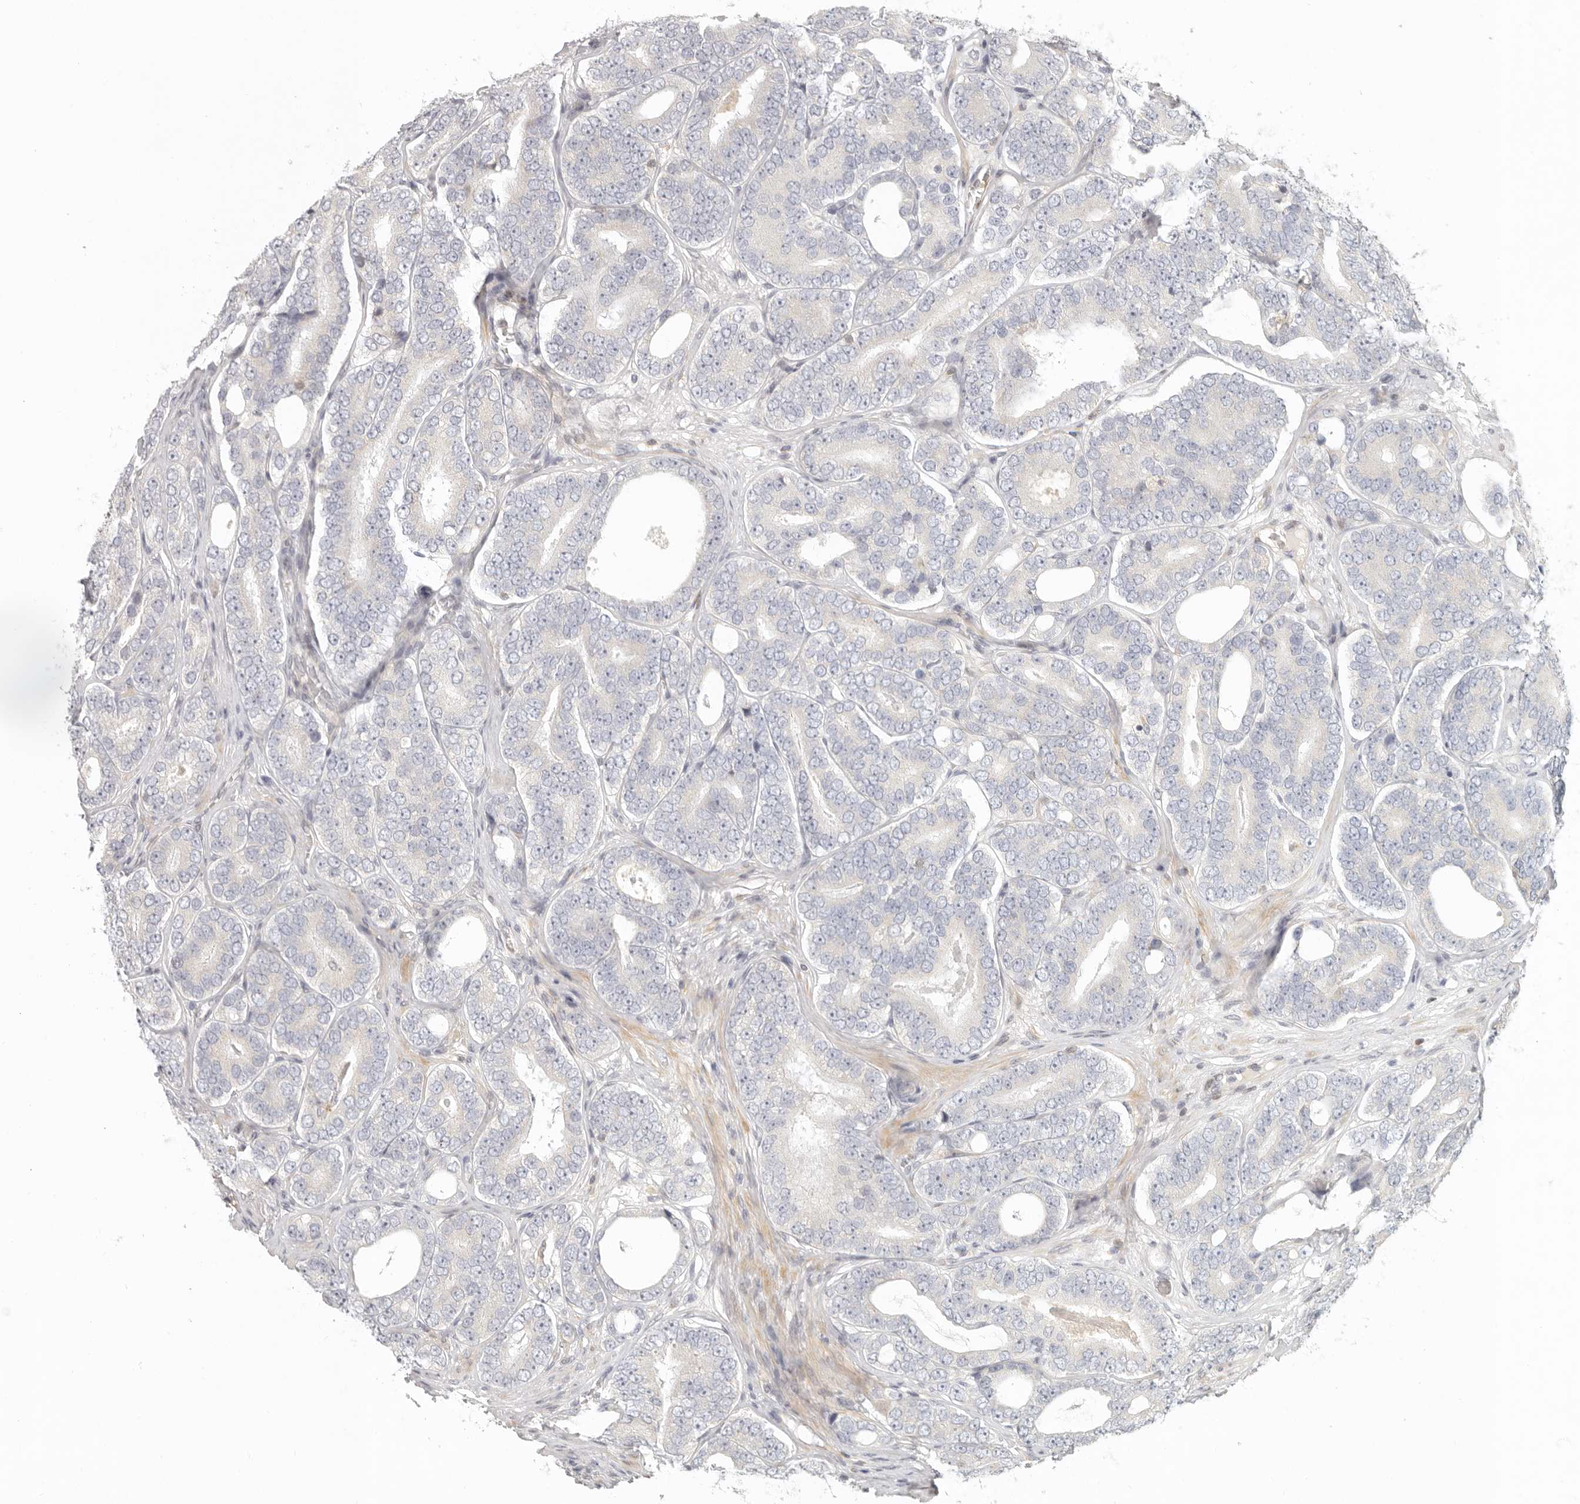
{"staining": {"intensity": "negative", "quantity": "none", "location": "none"}, "tissue": "prostate cancer", "cell_type": "Tumor cells", "image_type": "cancer", "snomed": [{"axis": "morphology", "description": "Adenocarcinoma, High grade"}, {"axis": "topography", "description": "Prostate"}], "caption": "An immunohistochemistry (IHC) photomicrograph of high-grade adenocarcinoma (prostate) is shown. There is no staining in tumor cells of high-grade adenocarcinoma (prostate). (Immunohistochemistry, brightfield microscopy, high magnification).", "gene": "AHDC1", "patient": {"sex": "male", "age": 56}}